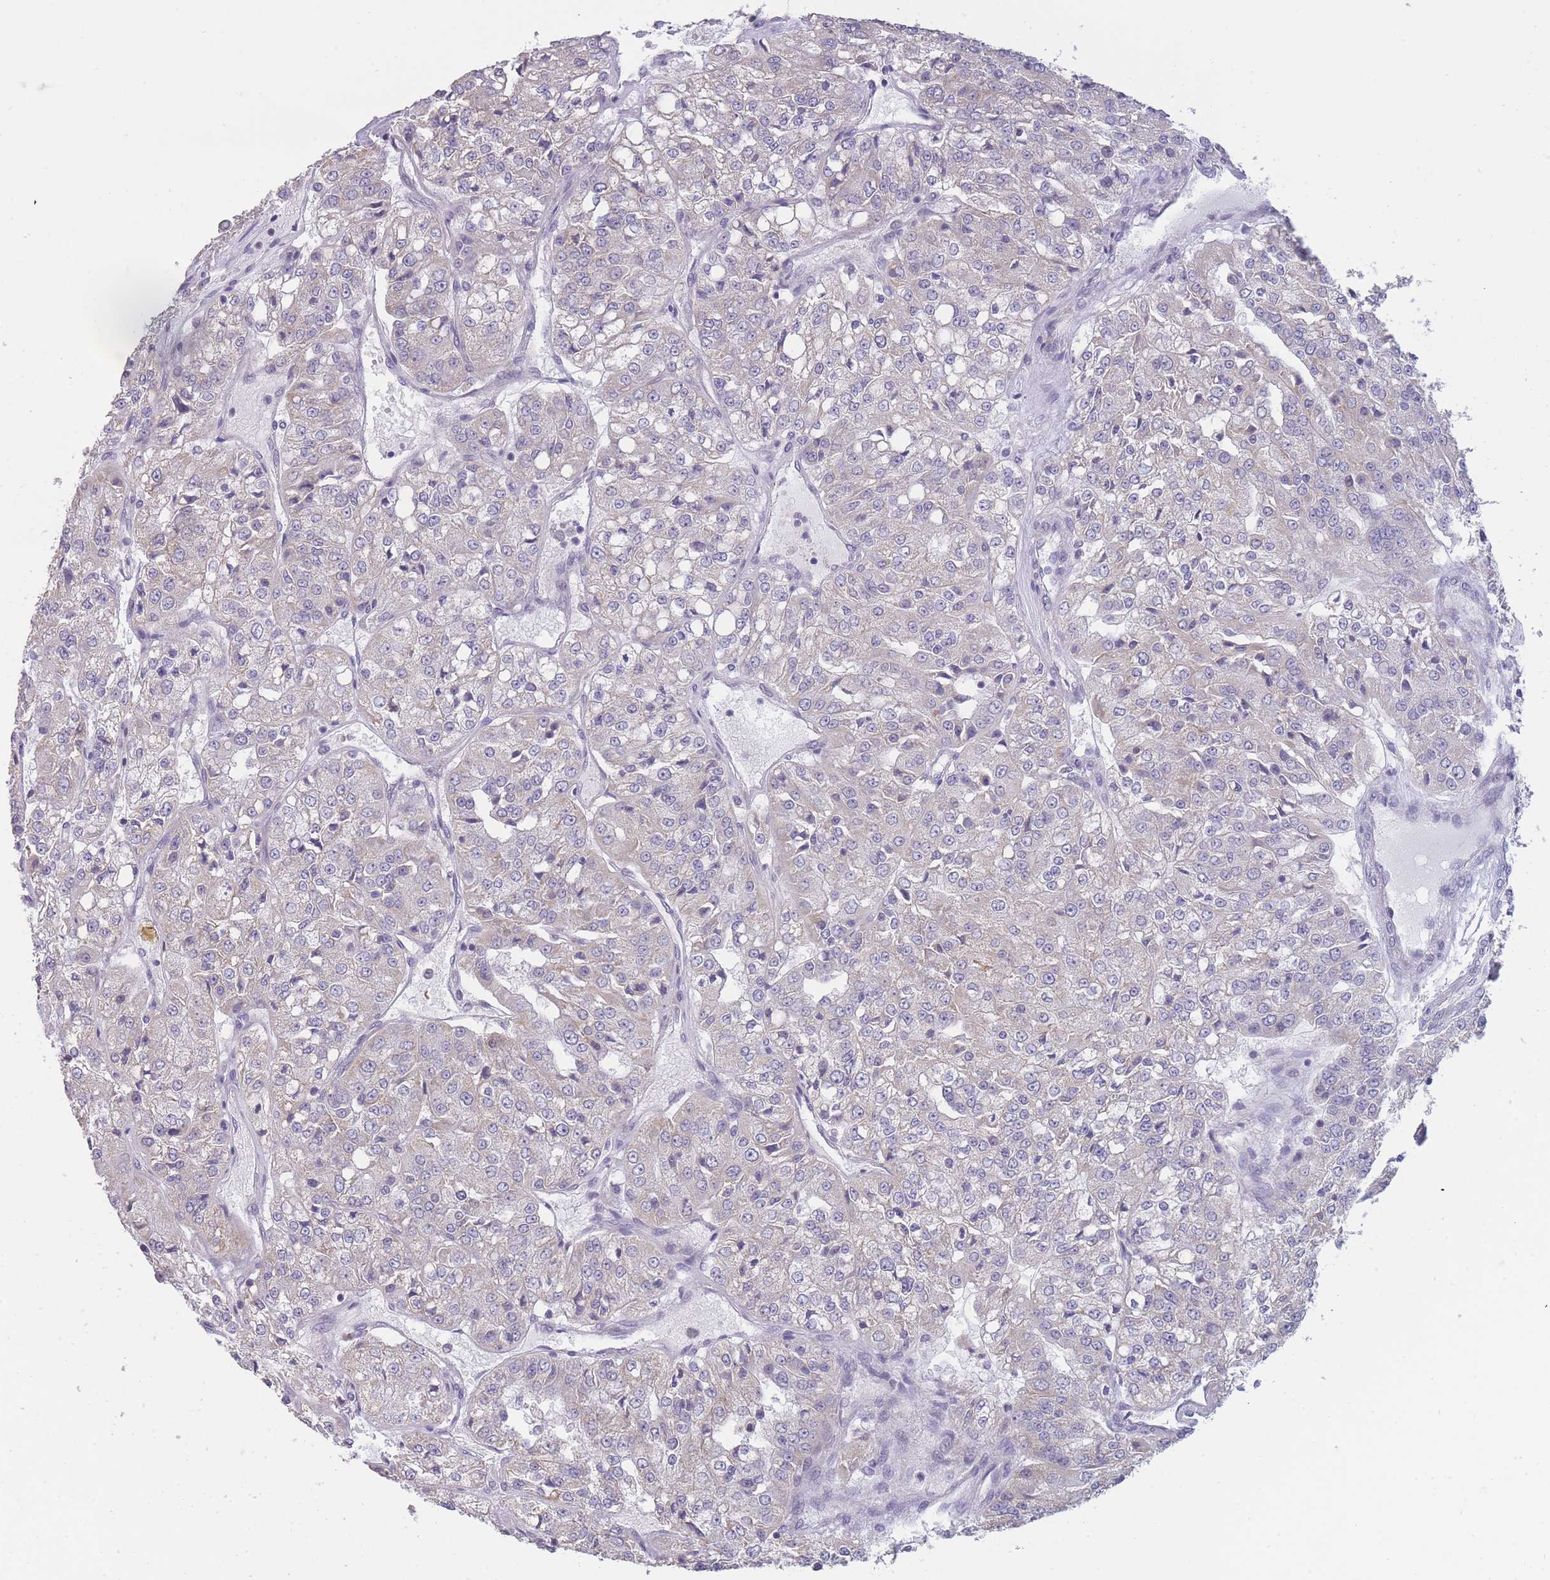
{"staining": {"intensity": "weak", "quantity": "<25%", "location": "cytoplasmic/membranous"}, "tissue": "renal cancer", "cell_type": "Tumor cells", "image_type": "cancer", "snomed": [{"axis": "morphology", "description": "Adenocarcinoma, NOS"}, {"axis": "topography", "description": "Kidney"}], "caption": "Renal adenocarcinoma stained for a protein using immunohistochemistry (IHC) demonstrates no positivity tumor cells.", "gene": "MRPS18C", "patient": {"sex": "female", "age": 63}}